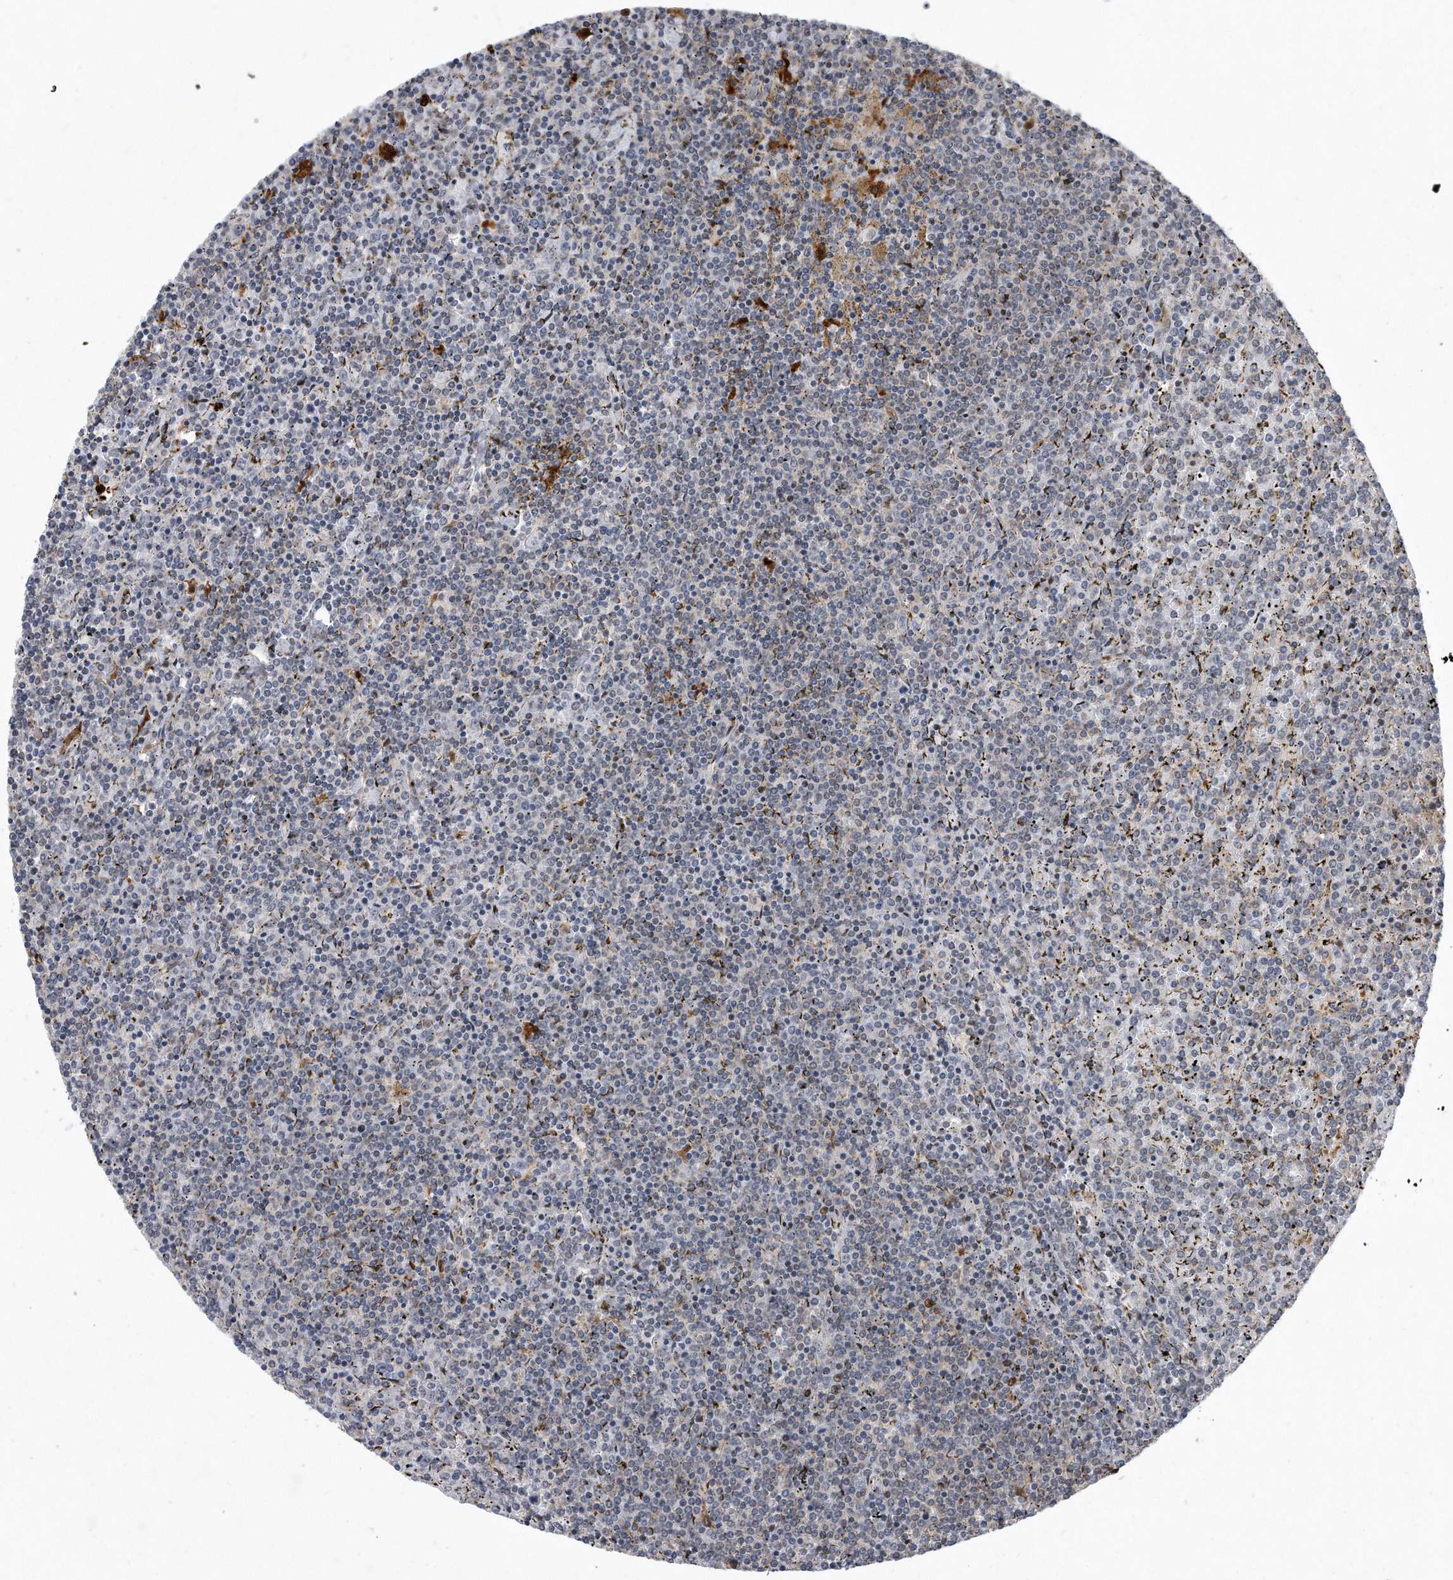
{"staining": {"intensity": "negative", "quantity": "none", "location": "none"}, "tissue": "lymphoma", "cell_type": "Tumor cells", "image_type": "cancer", "snomed": [{"axis": "morphology", "description": "Malignant lymphoma, non-Hodgkin's type, Low grade"}, {"axis": "topography", "description": "Spleen"}], "caption": "Protein analysis of low-grade malignant lymphoma, non-Hodgkin's type exhibits no significant positivity in tumor cells. (DAB (3,3'-diaminobenzidine) immunohistochemistry (IHC) with hematoxylin counter stain).", "gene": "PGBD2", "patient": {"sex": "female", "age": 19}}